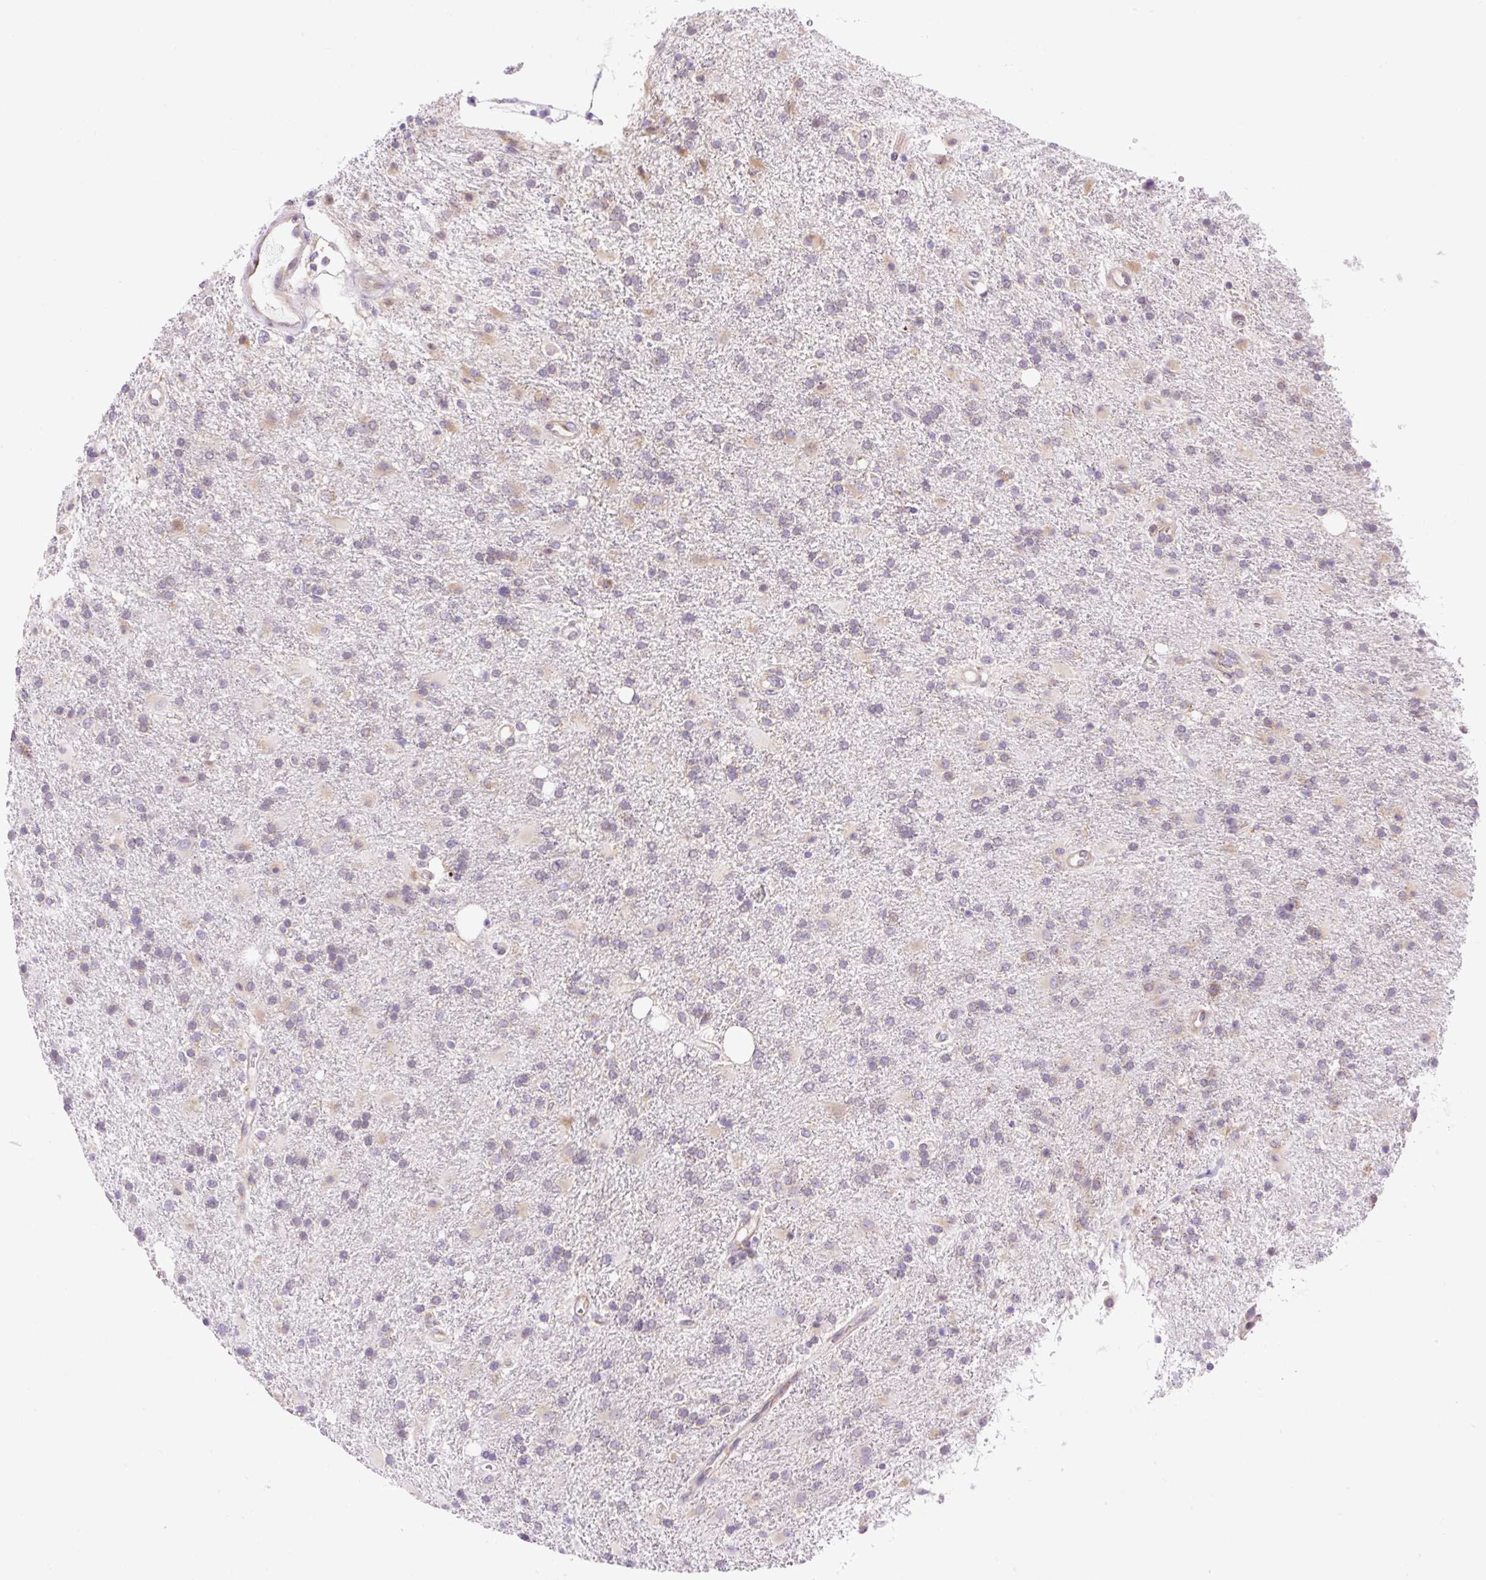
{"staining": {"intensity": "weak", "quantity": "<25%", "location": "cytoplasmic/membranous"}, "tissue": "glioma", "cell_type": "Tumor cells", "image_type": "cancer", "snomed": [{"axis": "morphology", "description": "Glioma, malignant, High grade"}, {"axis": "topography", "description": "Brain"}], "caption": "A photomicrograph of glioma stained for a protein demonstrates no brown staining in tumor cells.", "gene": "GPR45", "patient": {"sex": "male", "age": 56}}